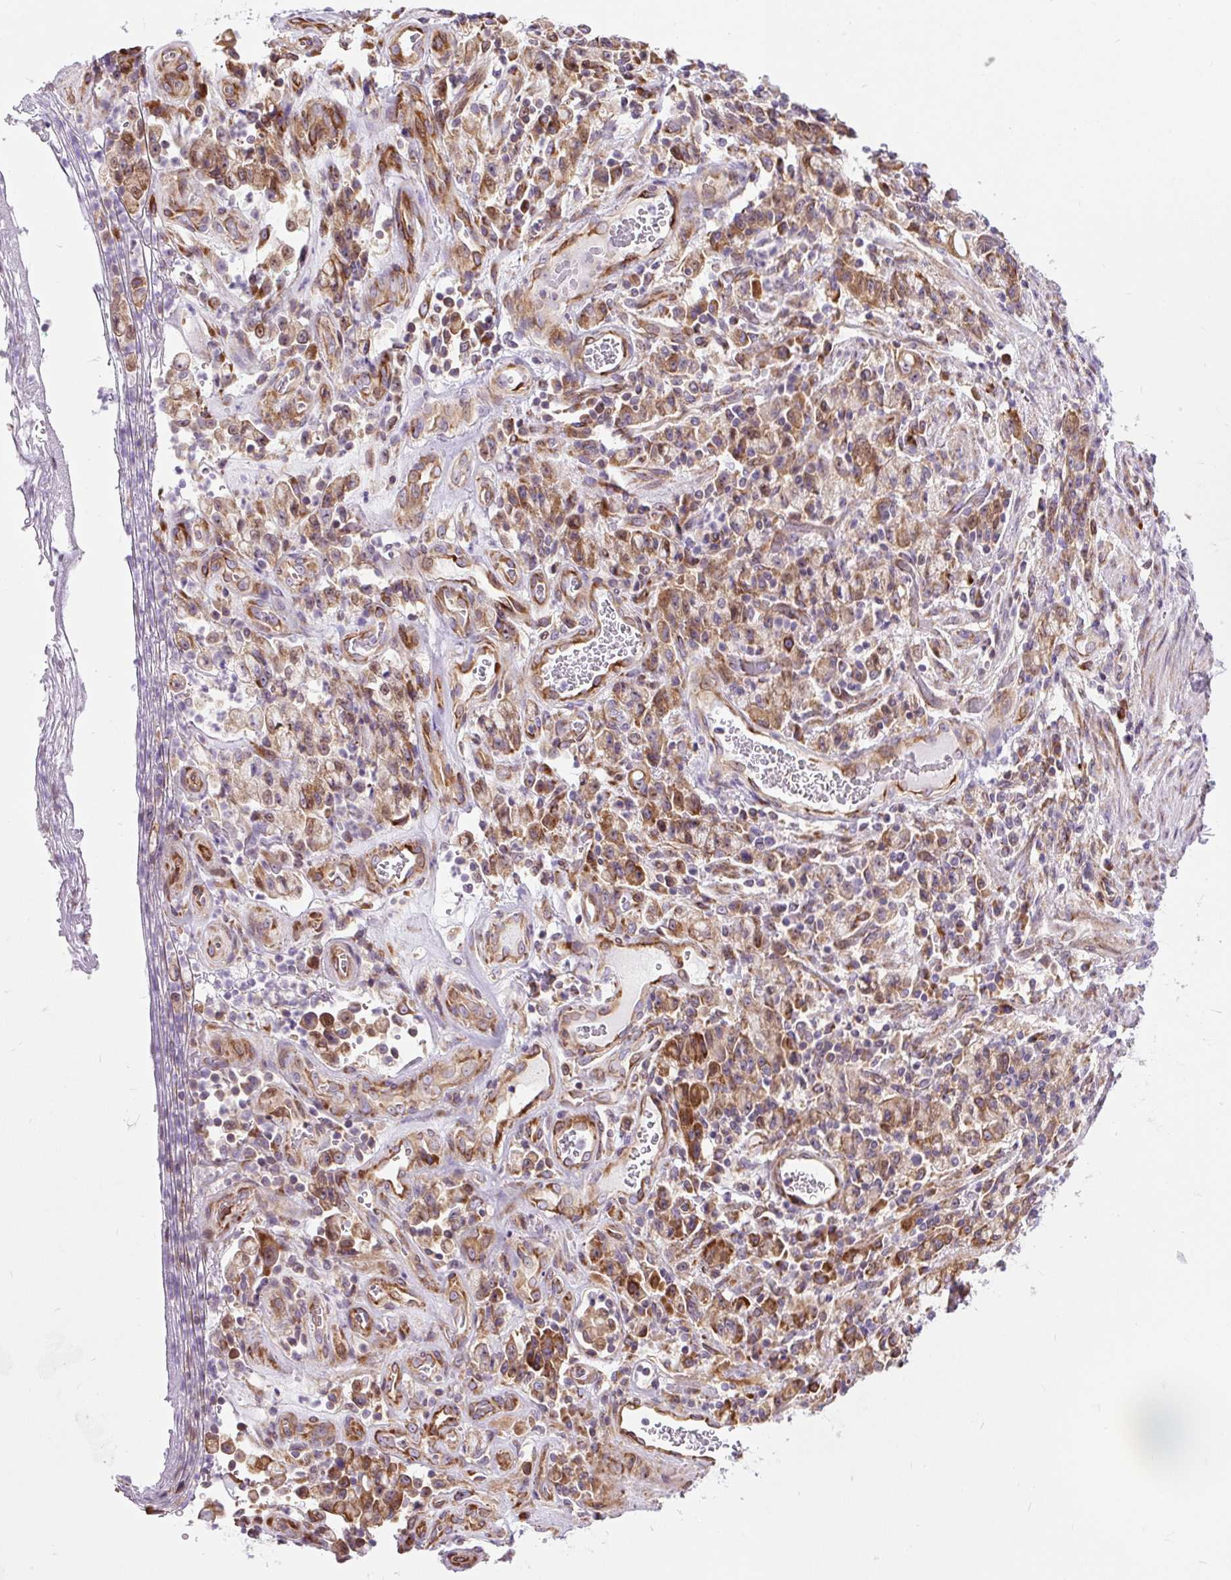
{"staining": {"intensity": "strong", "quantity": ">75%", "location": "cytoplasmic/membranous"}, "tissue": "stomach cancer", "cell_type": "Tumor cells", "image_type": "cancer", "snomed": [{"axis": "morphology", "description": "Adenocarcinoma, NOS"}, {"axis": "topography", "description": "Stomach"}], "caption": "Immunohistochemistry image of stomach adenocarcinoma stained for a protein (brown), which displays high levels of strong cytoplasmic/membranous expression in about >75% of tumor cells.", "gene": "CISD3", "patient": {"sex": "male", "age": 77}}